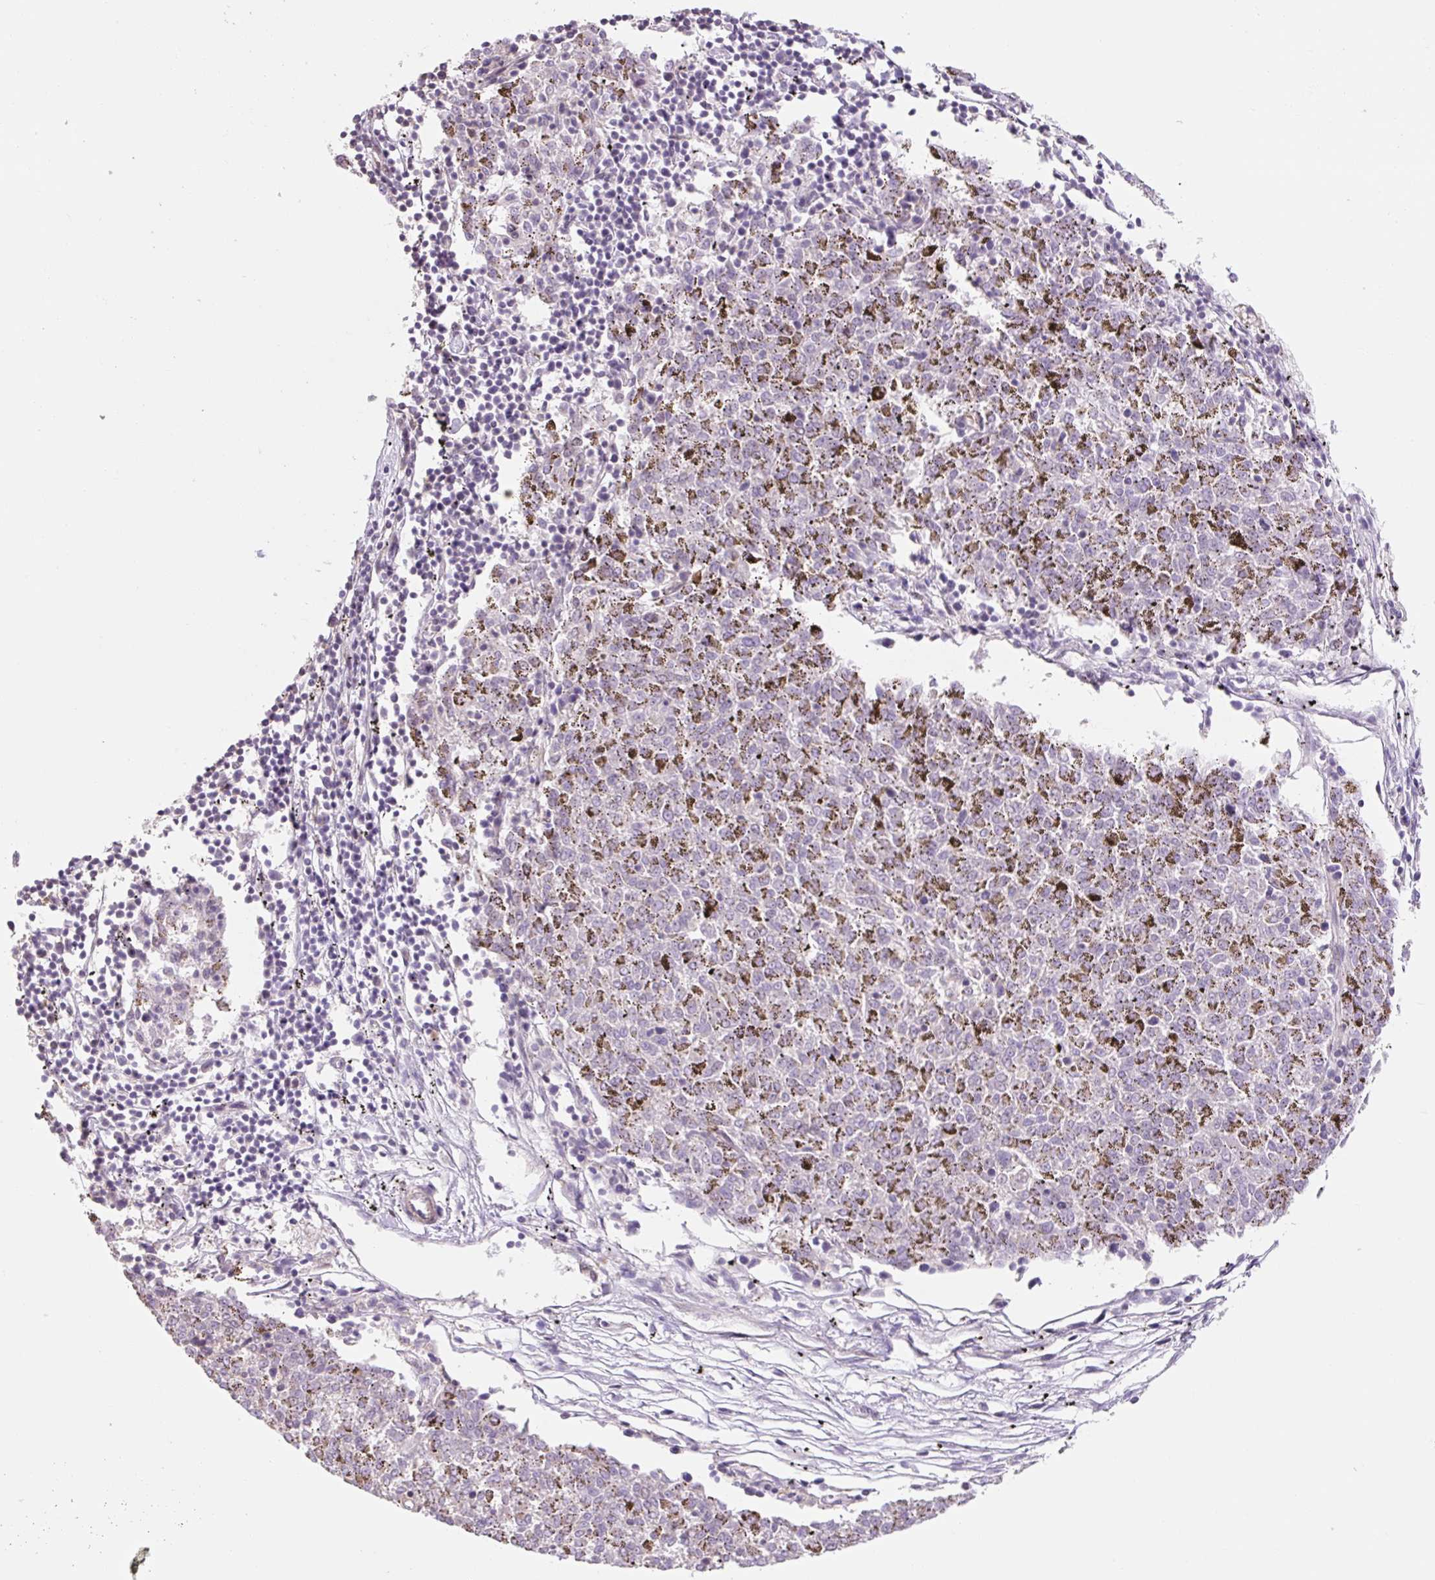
{"staining": {"intensity": "negative", "quantity": "none", "location": "none"}, "tissue": "melanoma", "cell_type": "Tumor cells", "image_type": "cancer", "snomed": [{"axis": "morphology", "description": "Malignant melanoma, NOS"}, {"axis": "topography", "description": "Skin"}], "caption": "This micrograph is of melanoma stained with IHC to label a protein in brown with the nuclei are counter-stained blue. There is no expression in tumor cells.", "gene": "ZNF552", "patient": {"sex": "female", "age": 72}}